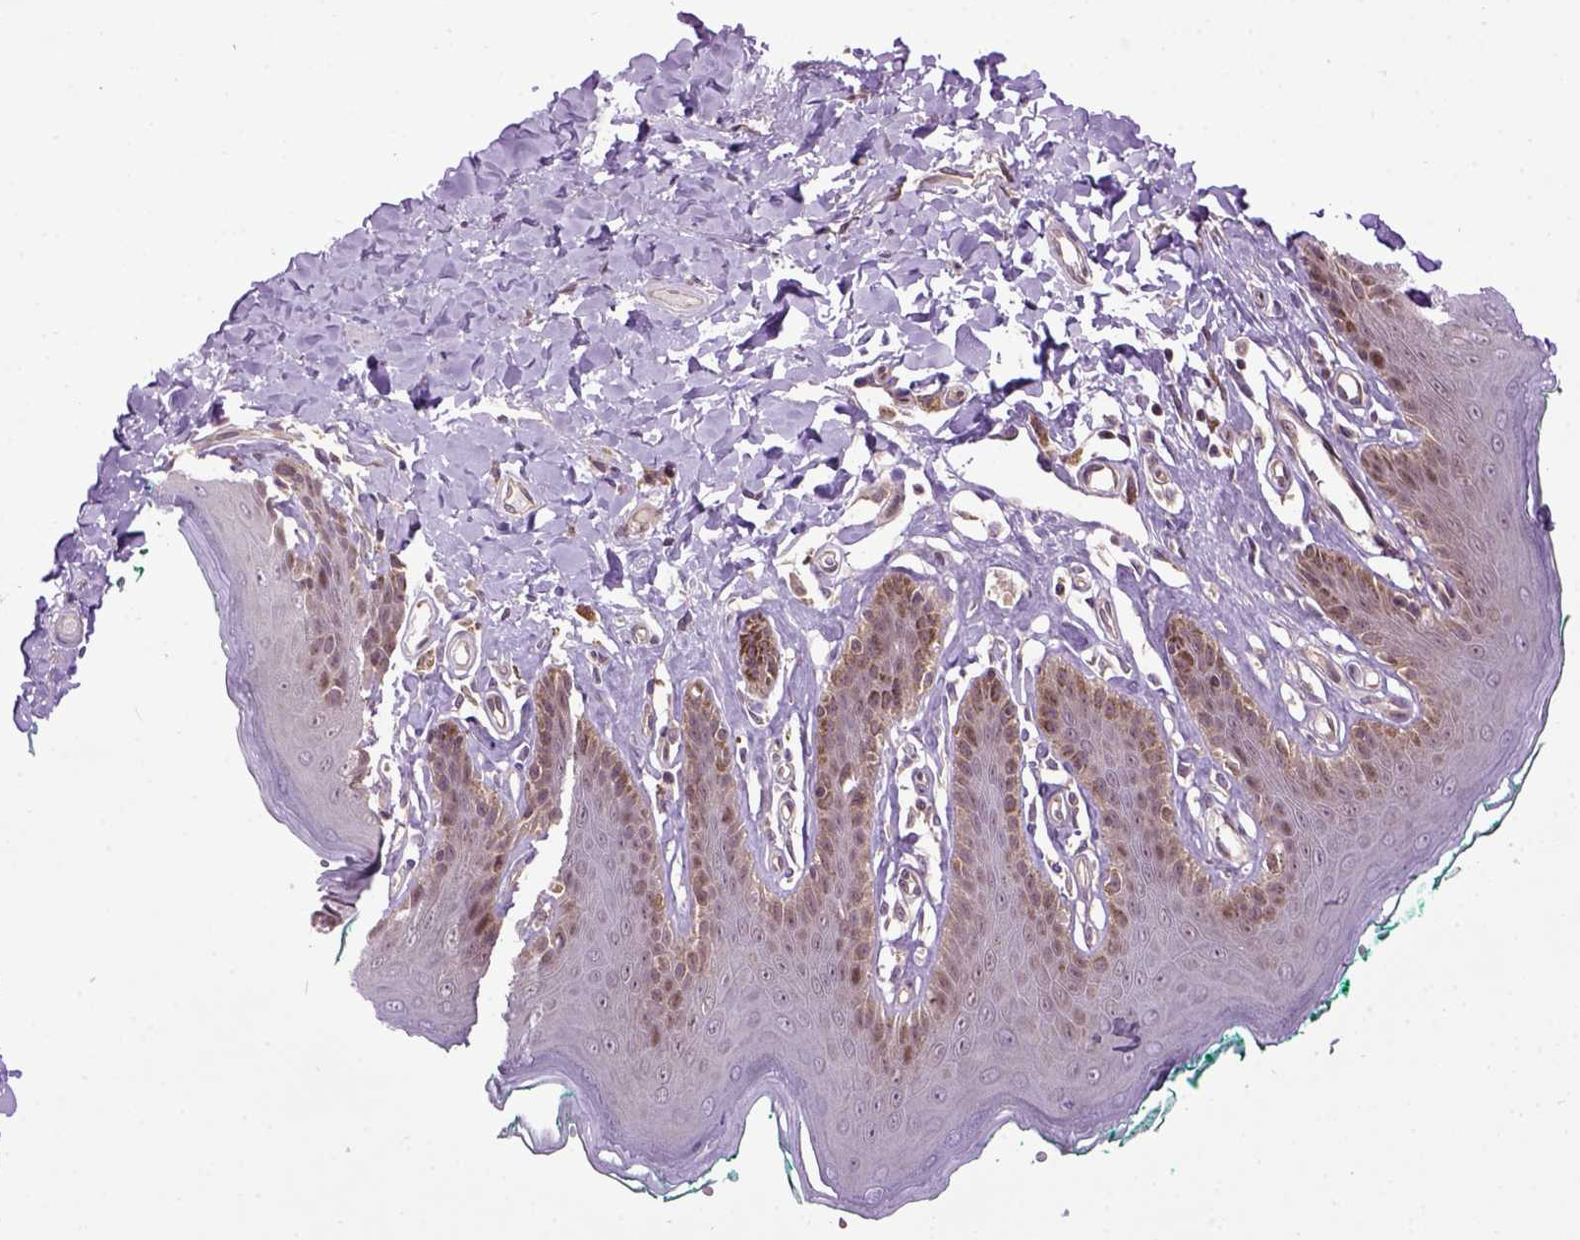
{"staining": {"intensity": "moderate", "quantity": "<25%", "location": "nuclear"}, "tissue": "skin", "cell_type": "Epidermal cells", "image_type": "normal", "snomed": [{"axis": "morphology", "description": "Normal tissue, NOS"}, {"axis": "topography", "description": "Vulva"}, {"axis": "topography", "description": "Peripheral nerve tissue"}], "caption": "This image reveals immunohistochemistry staining of normal human skin, with low moderate nuclear staining in about <25% of epidermal cells.", "gene": "WDR48", "patient": {"sex": "female", "age": 66}}